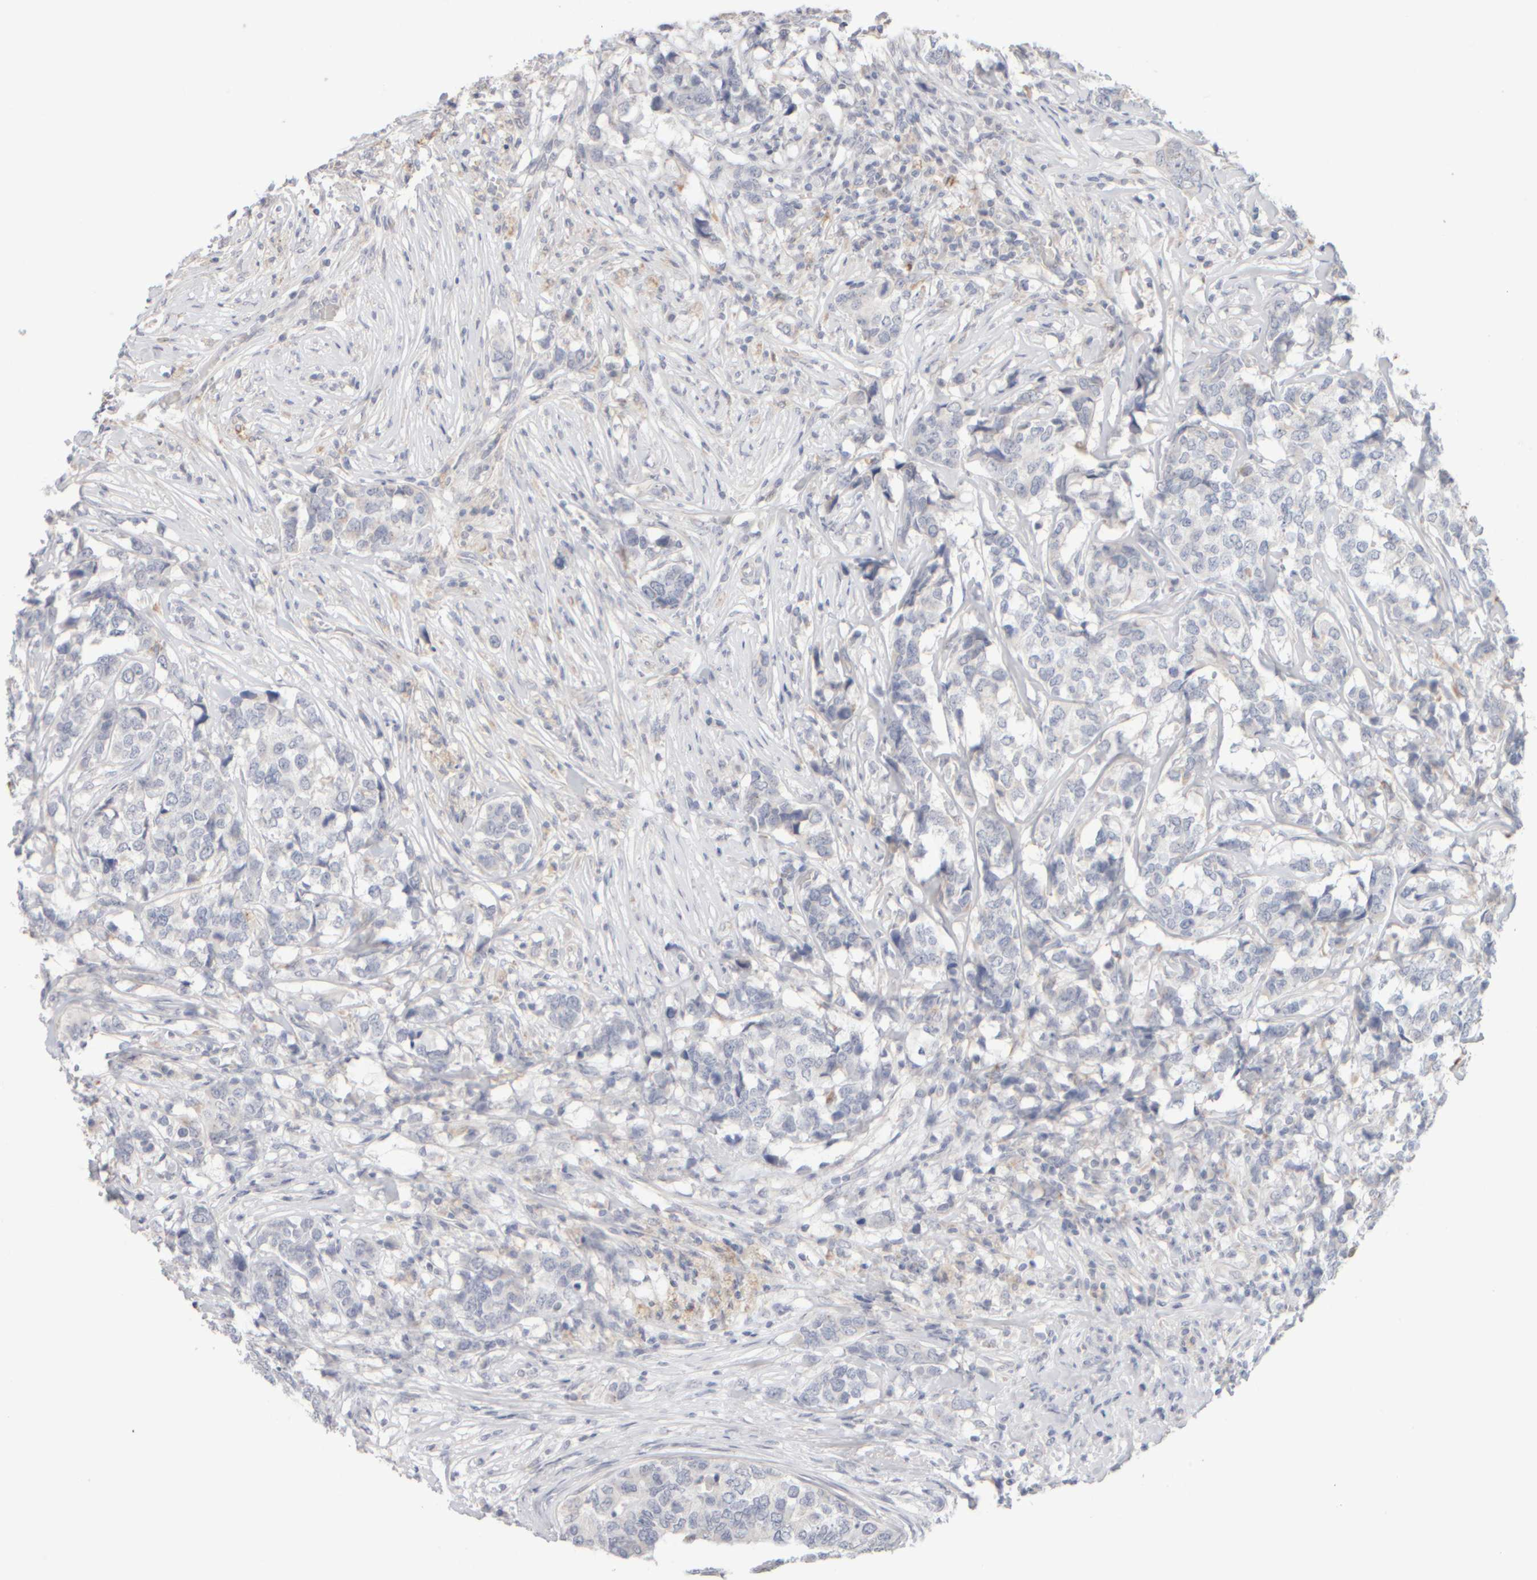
{"staining": {"intensity": "negative", "quantity": "none", "location": "none"}, "tissue": "breast cancer", "cell_type": "Tumor cells", "image_type": "cancer", "snomed": [{"axis": "morphology", "description": "Lobular carcinoma"}, {"axis": "topography", "description": "Breast"}], "caption": "Tumor cells show no significant expression in breast lobular carcinoma.", "gene": "ZNF112", "patient": {"sex": "female", "age": 59}}